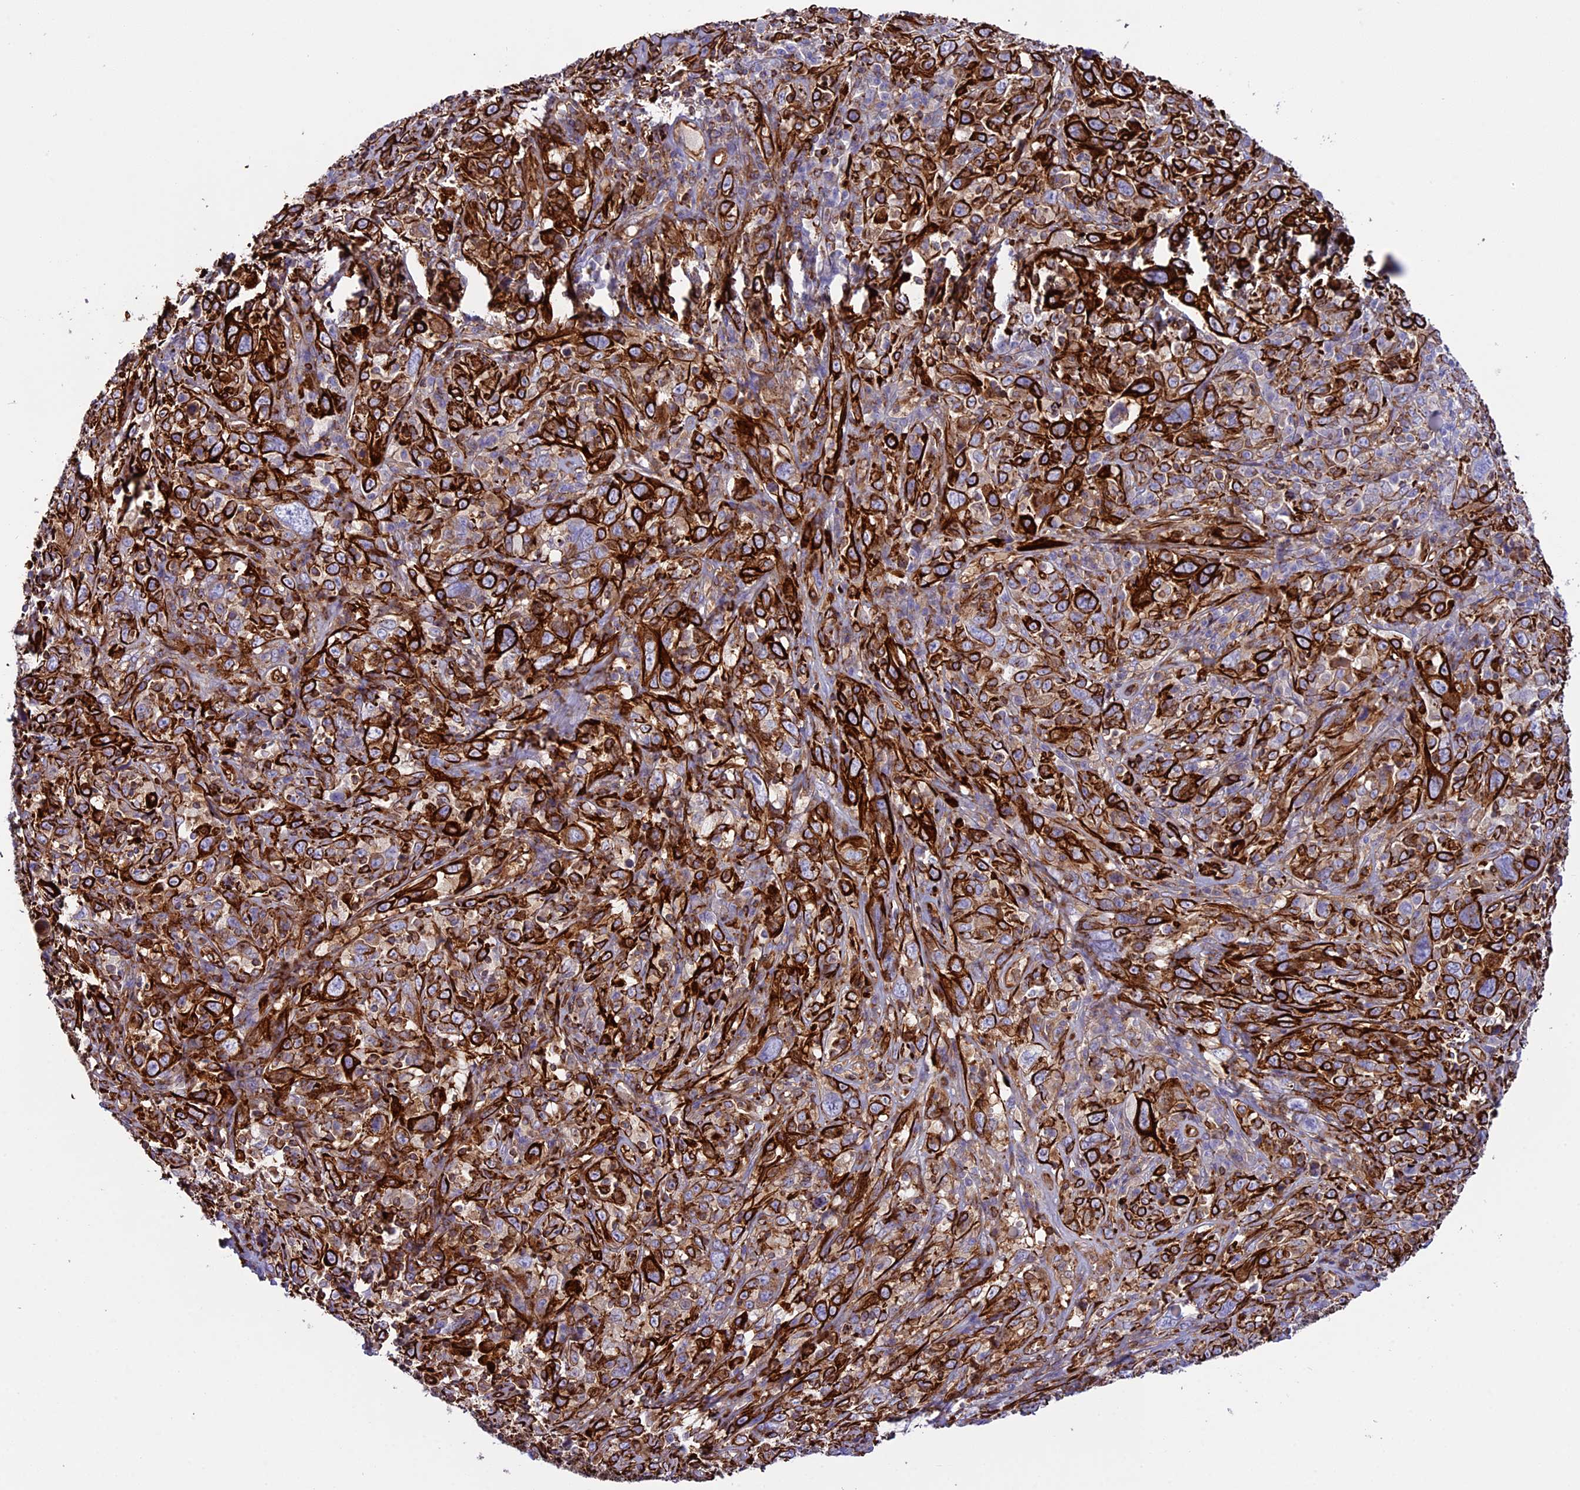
{"staining": {"intensity": "strong", "quantity": "25%-75%", "location": "cytoplasmic/membranous"}, "tissue": "cervical cancer", "cell_type": "Tumor cells", "image_type": "cancer", "snomed": [{"axis": "morphology", "description": "Squamous cell carcinoma, NOS"}, {"axis": "topography", "description": "Cervix"}], "caption": "Tumor cells reveal strong cytoplasmic/membranous staining in about 25%-75% of cells in cervical cancer.", "gene": "CD99L2", "patient": {"sex": "female", "age": 46}}